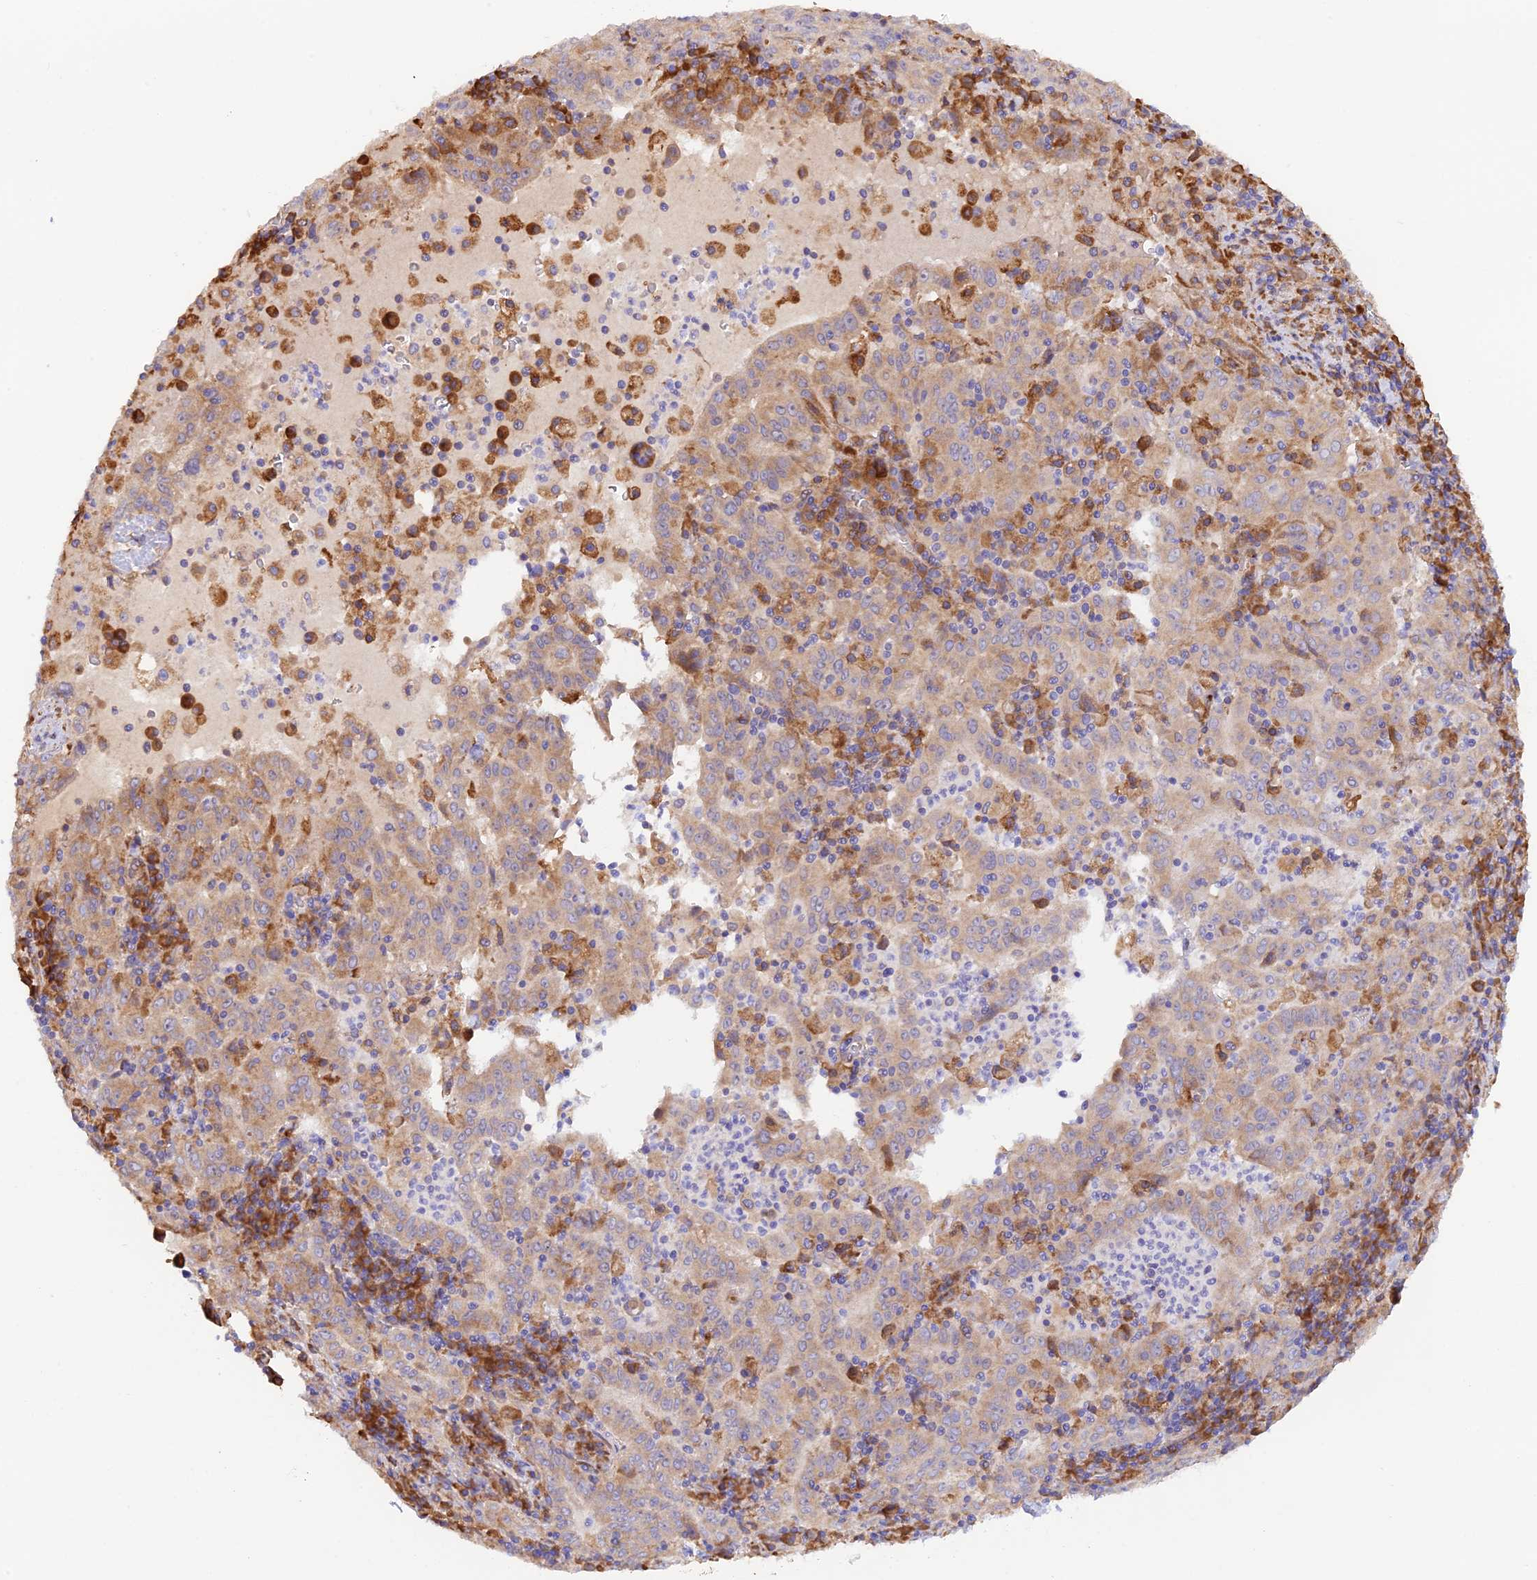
{"staining": {"intensity": "moderate", "quantity": "25%-75%", "location": "cytoplasmic/membranous"}, "tissue": "pancreatic cancer", "cell_type": "Tumor cells", "image_type": "cancer", "snomed": [{"axis": "morphology", "description": "Adenocarcinoma, NOS"}, {"axis": "topography", "description": "Pancreas"}], "caption": "Immunohistochemical staining of human pancreatic cancer exhibits moderate cytoplasmic/membranous protein positivity in approximately 25%-75% of tumor cells.", "gene": "RPL5", "patient": {"sex": "male", "age": 63}}